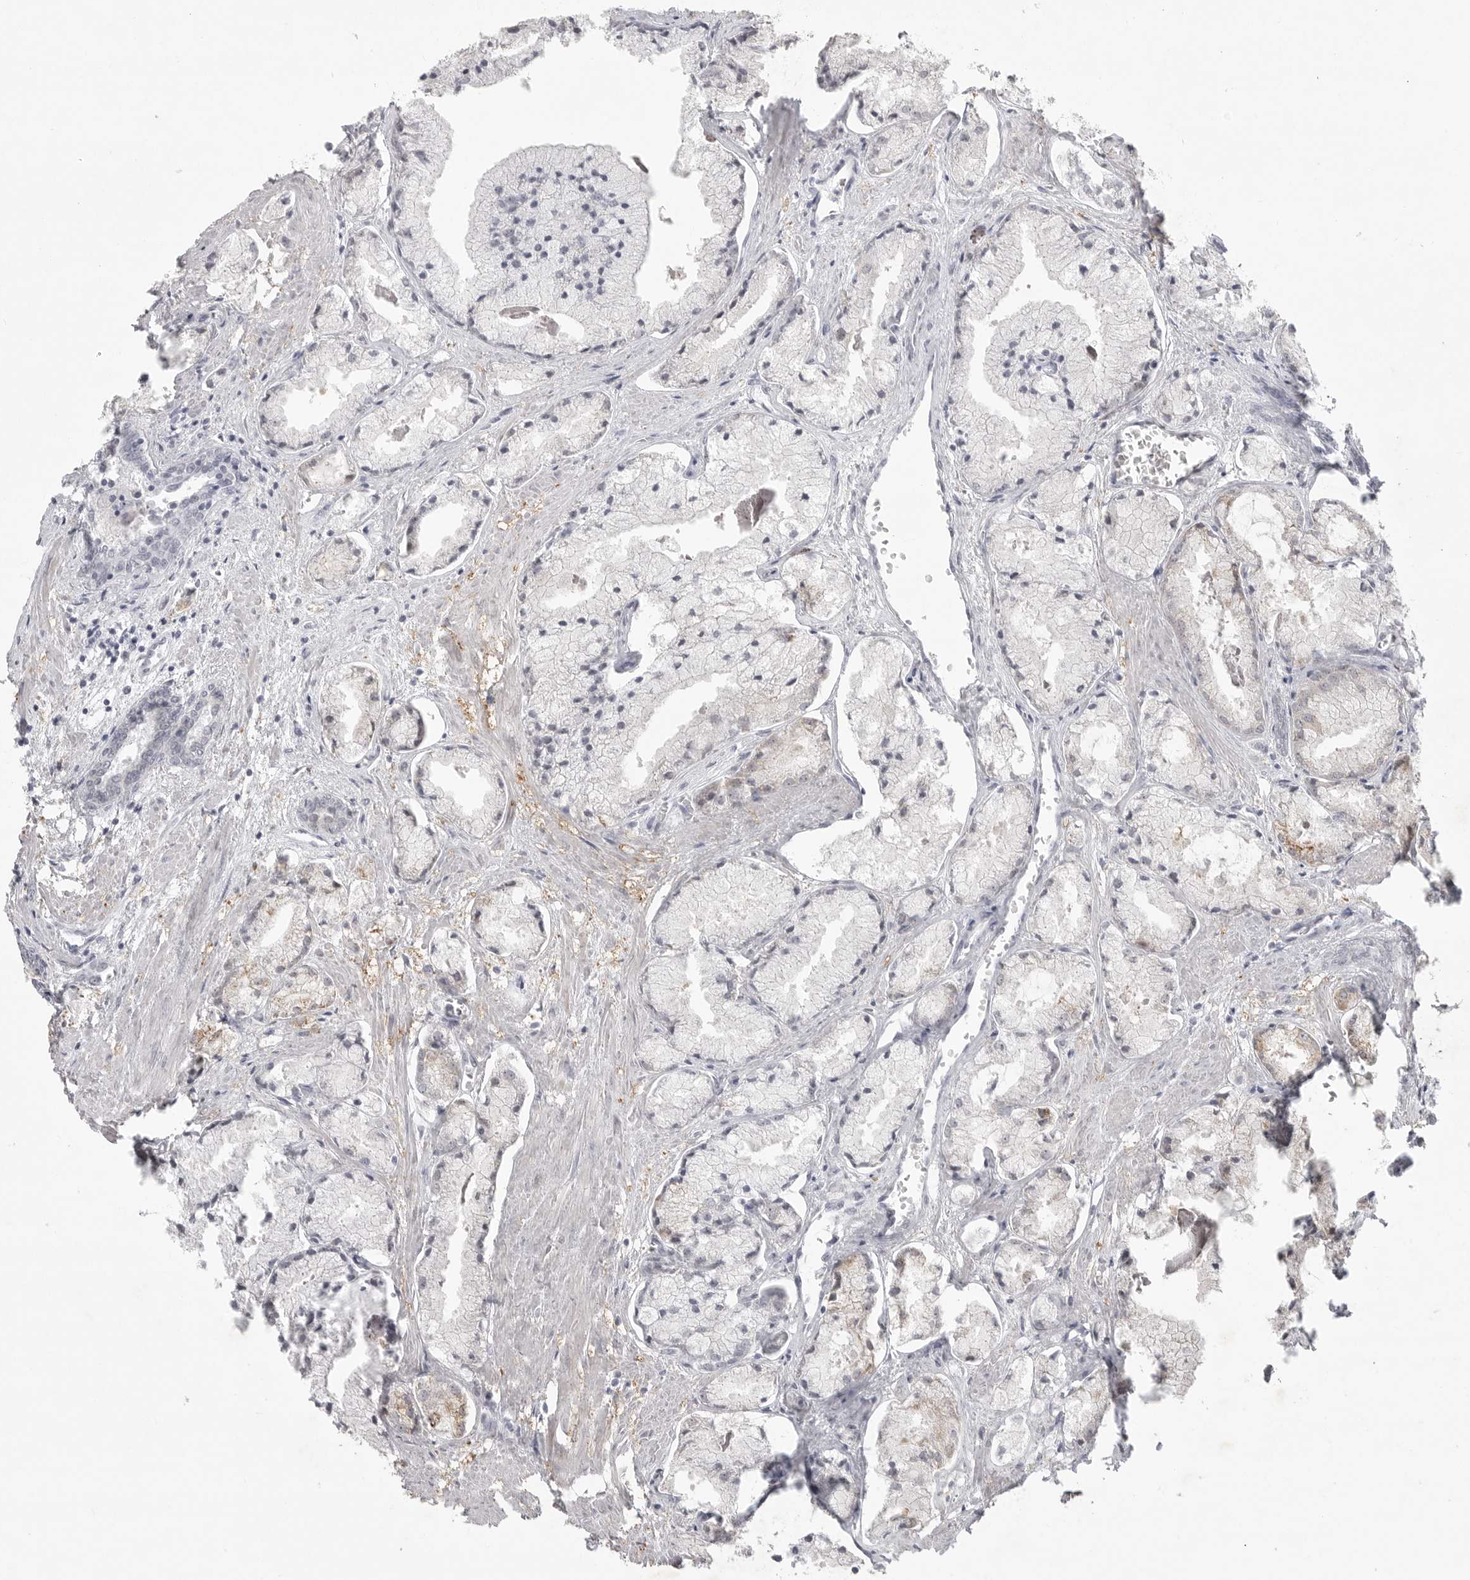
{"staining": {"intensity": "weak", "quantity": "<25%", "location": "cytoplasmic/membranous"}, "tissue": "prostate cancer", "cell_type": "Tumor cells", "image_type": "cancer", "snomed": [{"axis": "morphology", "description": "Adenocarcinoma, High grade"}, {"axis": "topography", "description": "Prostate"}], "caption": "Tumor cells show no significant protein expression in prostate cancer.", "gene": "TCTN3", "patient": {"sex": "male", "age": 50}}